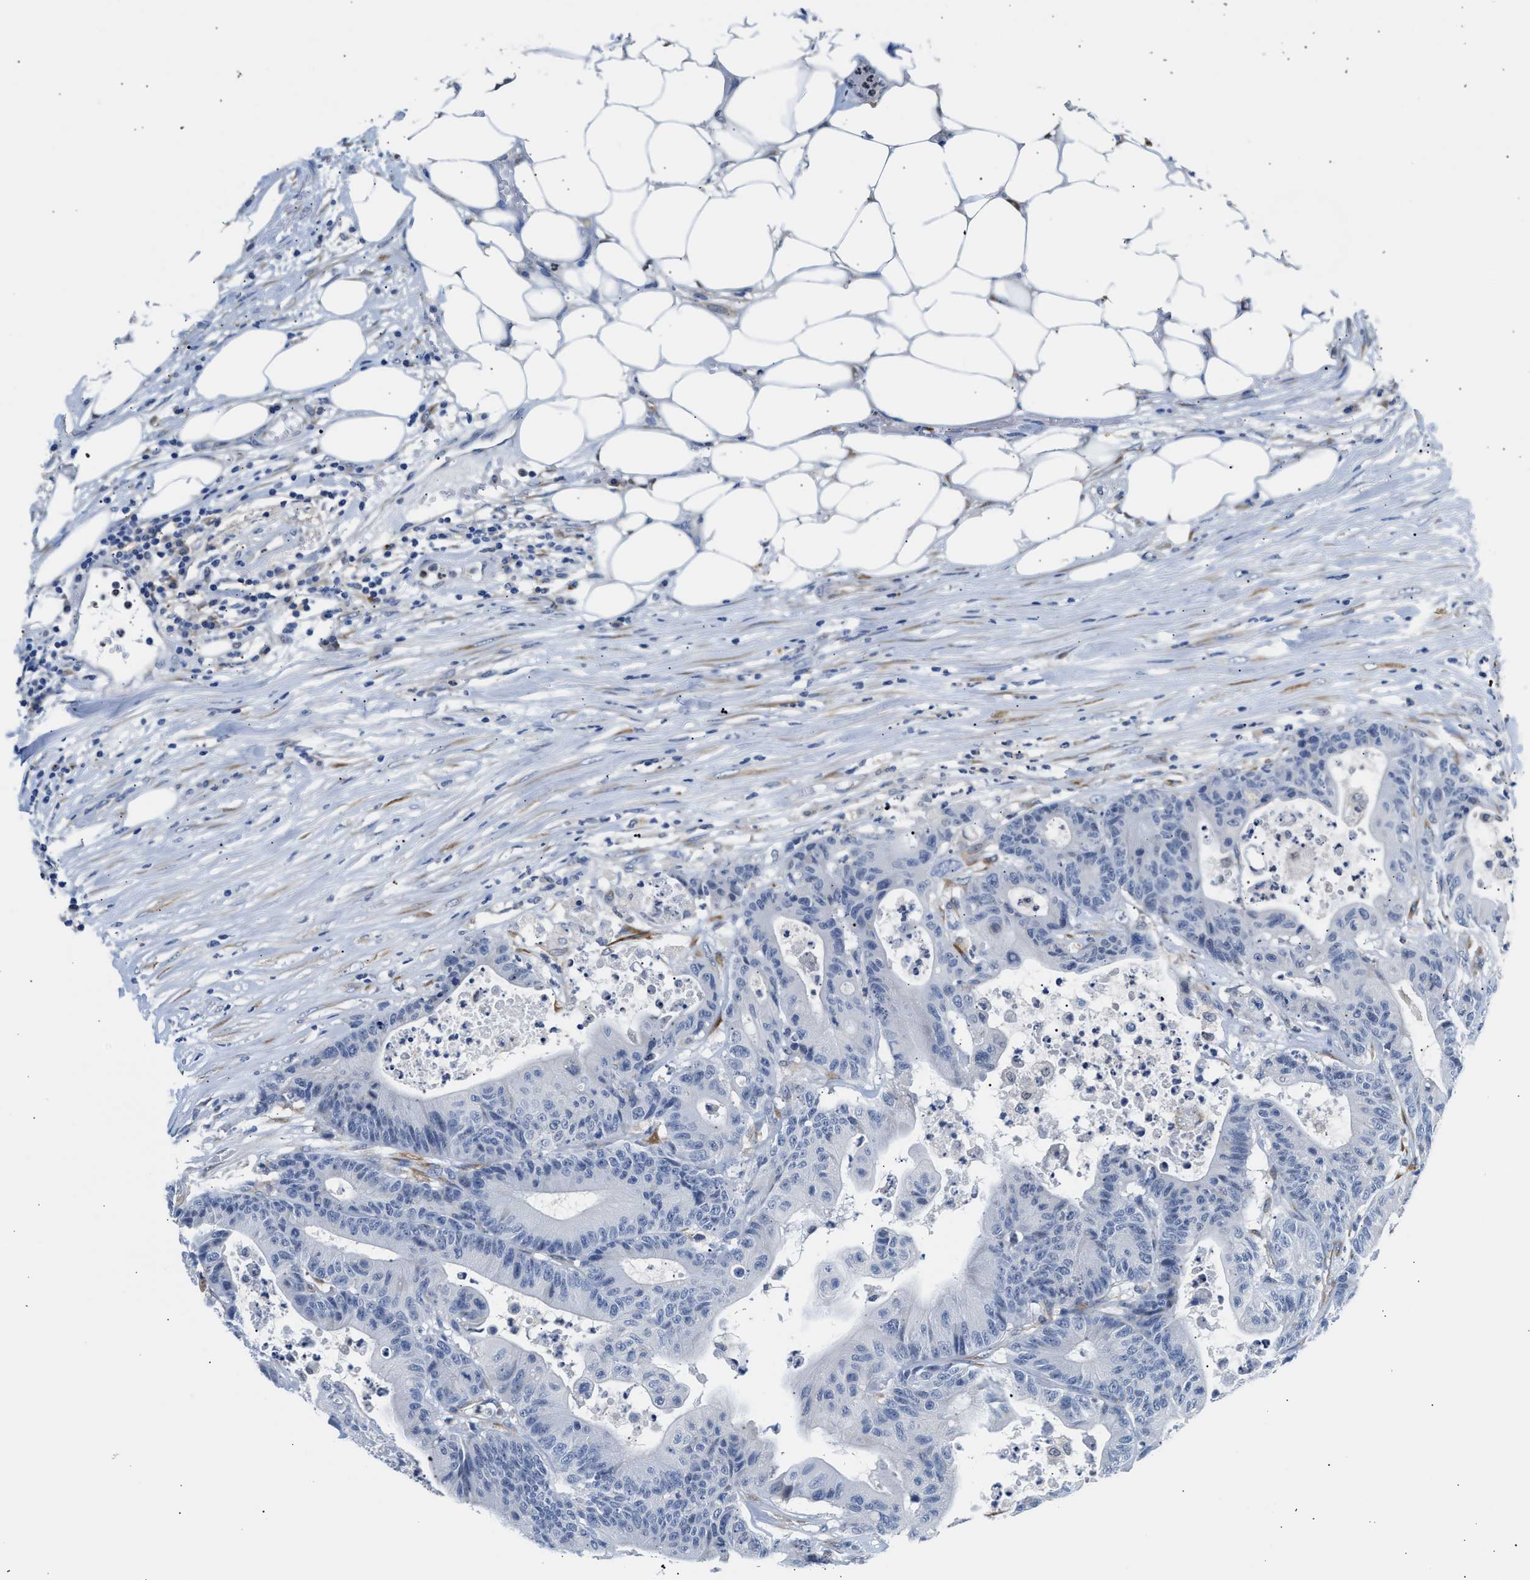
{"staining": {"intensity": "negative", "quantity": "none", "location": "none"}, "tissue": "colorectal cancer", "cell_type": "Tumor cells", "image_type": "cancer", "snomed": [{"axis": "morphology", "description": "Adenocarcinoma, NOS"}, {"axis": "topography", "description": "Colon"}], "caption": "A histopathology image of human colorectal cancer (adenocarcinoma) is negative for staining in tumor cells. (Brightfield microscopy of DAB IHC at high magnification).", "gene": "PPM1L", "patient": {"sex": "female", "age": 84}}